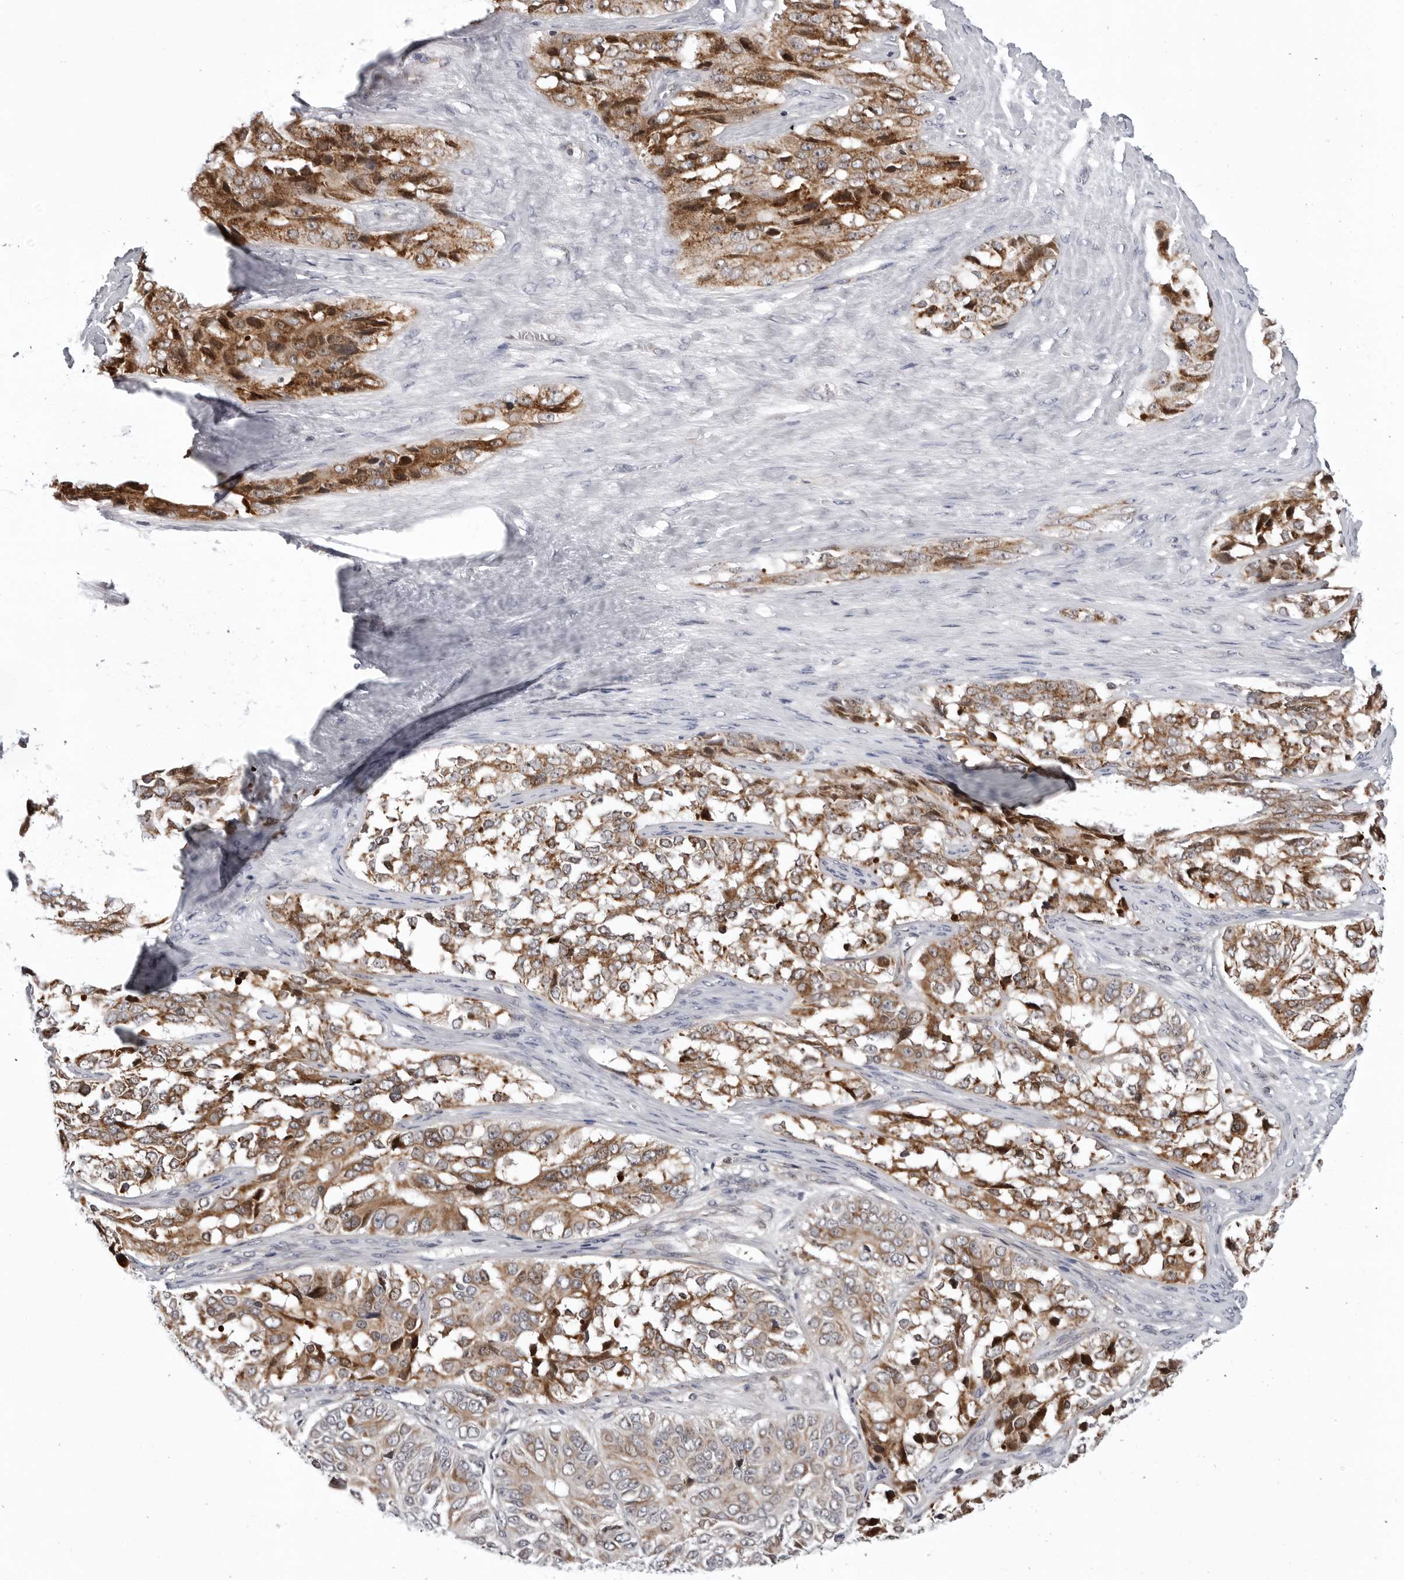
{"staining": {"intensity": "moderate", "quantity": ">75%", "location": "cytoplasmic/membranous"}, "tissue": "ovarian cancer", "cell_type": "Tumor cells", "image_type": "cancer", "snomed": [{"axis": "morphology", "description": "Carcinoma, endometroid"}, {"axis": "topography", "description": "Ovary"}], "caption": "Immunohistochemistry (IHC) image of ovarian cancer stained for a protein (brown), which demonstrates medium levels of moderate cytoplasmic/membranous positivity in approximately >75% of tumor cells.", "gene": "CDK20", "patient": {"sex": "female", "age": 51}}